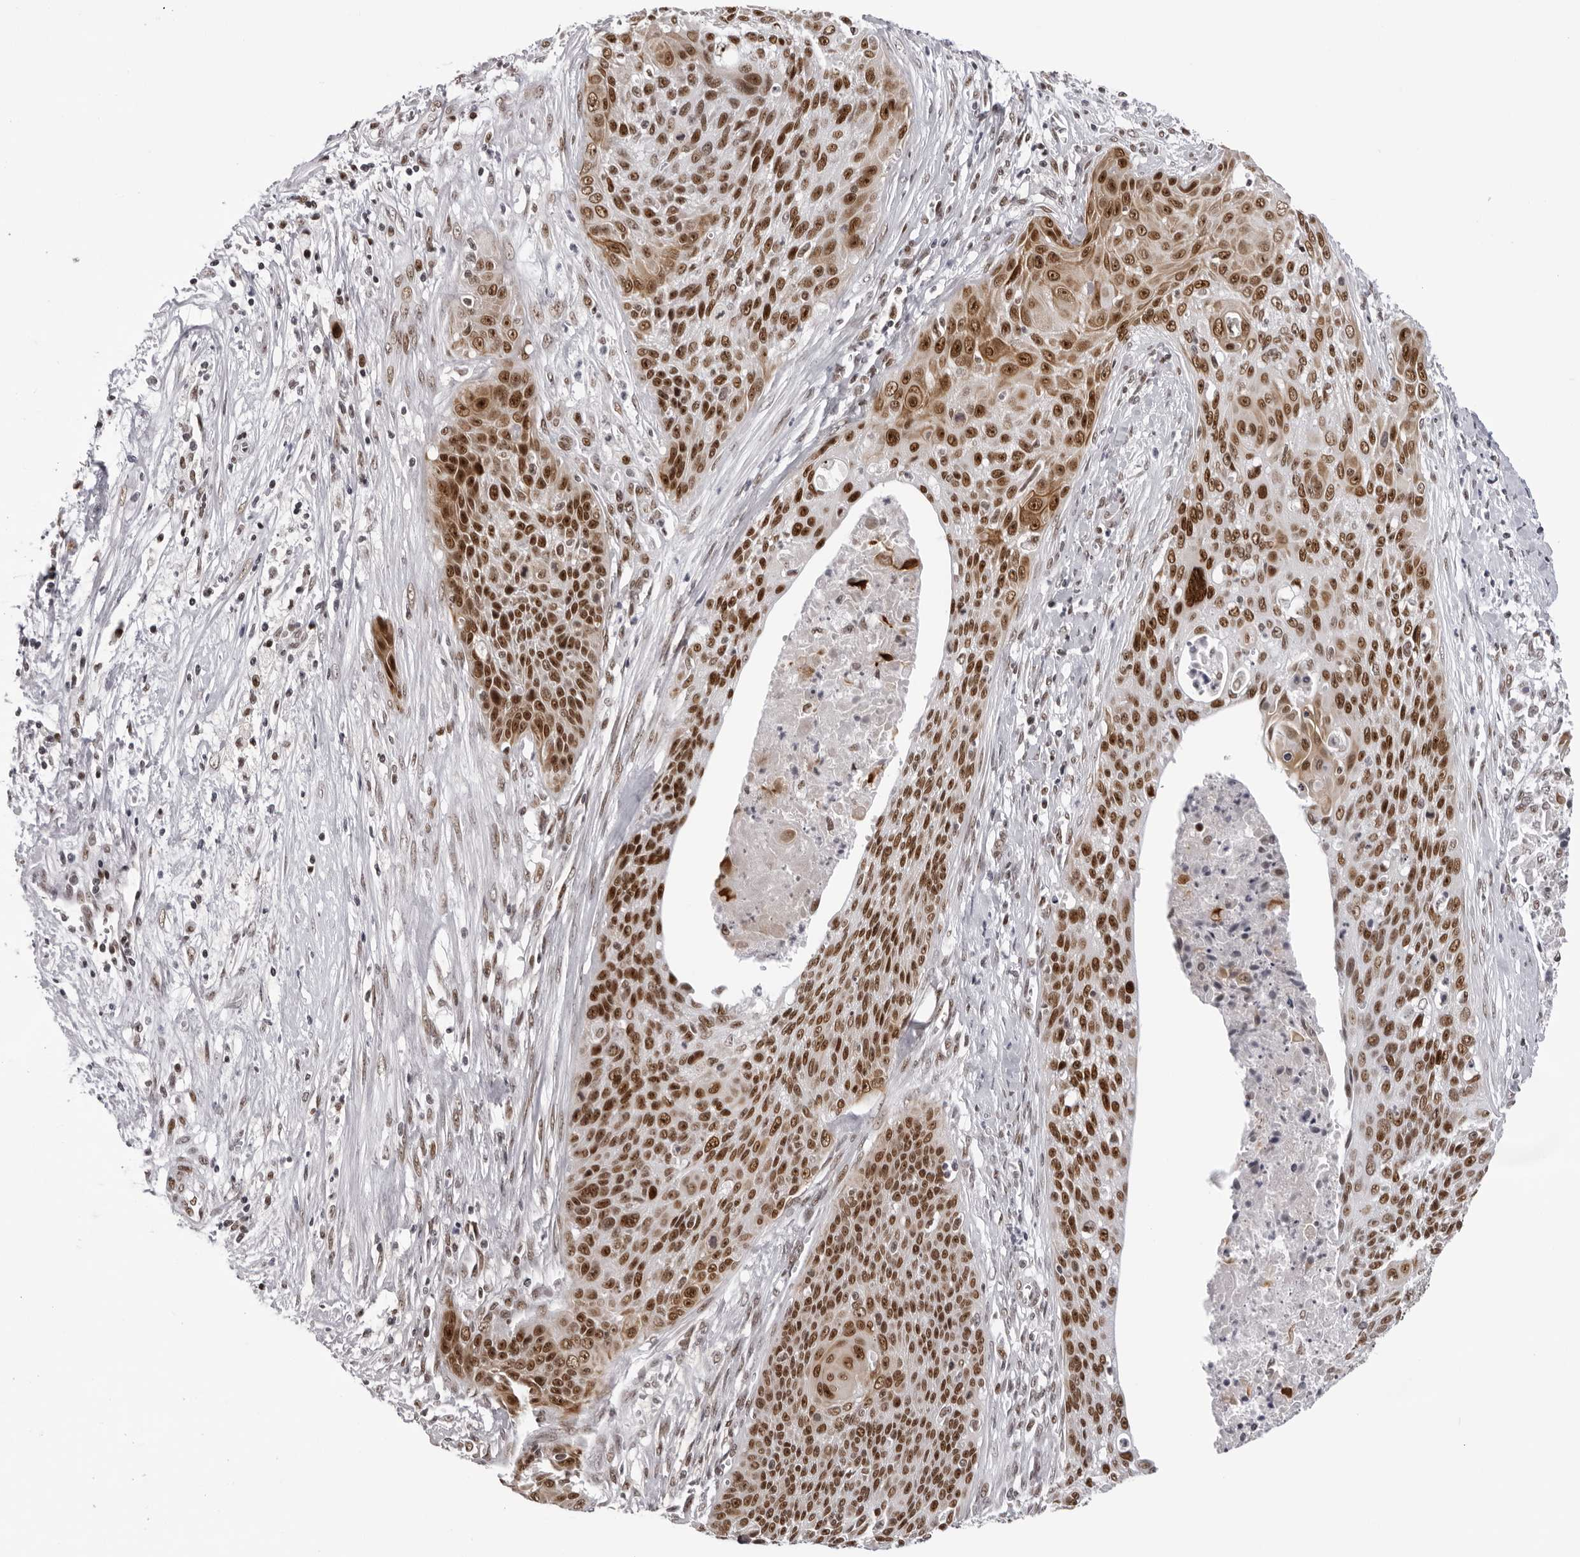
{"staining": {"intensity": "moderate", "quantity": ">75%", "location": "nuclear"}, "tissue": "cervical cancer", "cell_type": "Tumor cells", "image_type": "cancer", "snomed": [{"axis": "morphology", "description": "Squamous cell carcinoma, NOS"}, {"axis": "topography", "description": "Cervix"}], "caption": "This photomicrograph reveals IHC staining of human squamous cell carcinoma (cervical), with medium moderate nuclear staining in about >75% of tumor cells.", "gene": "HEXIM2", "patient": {"sex": "female", "age": 55}}